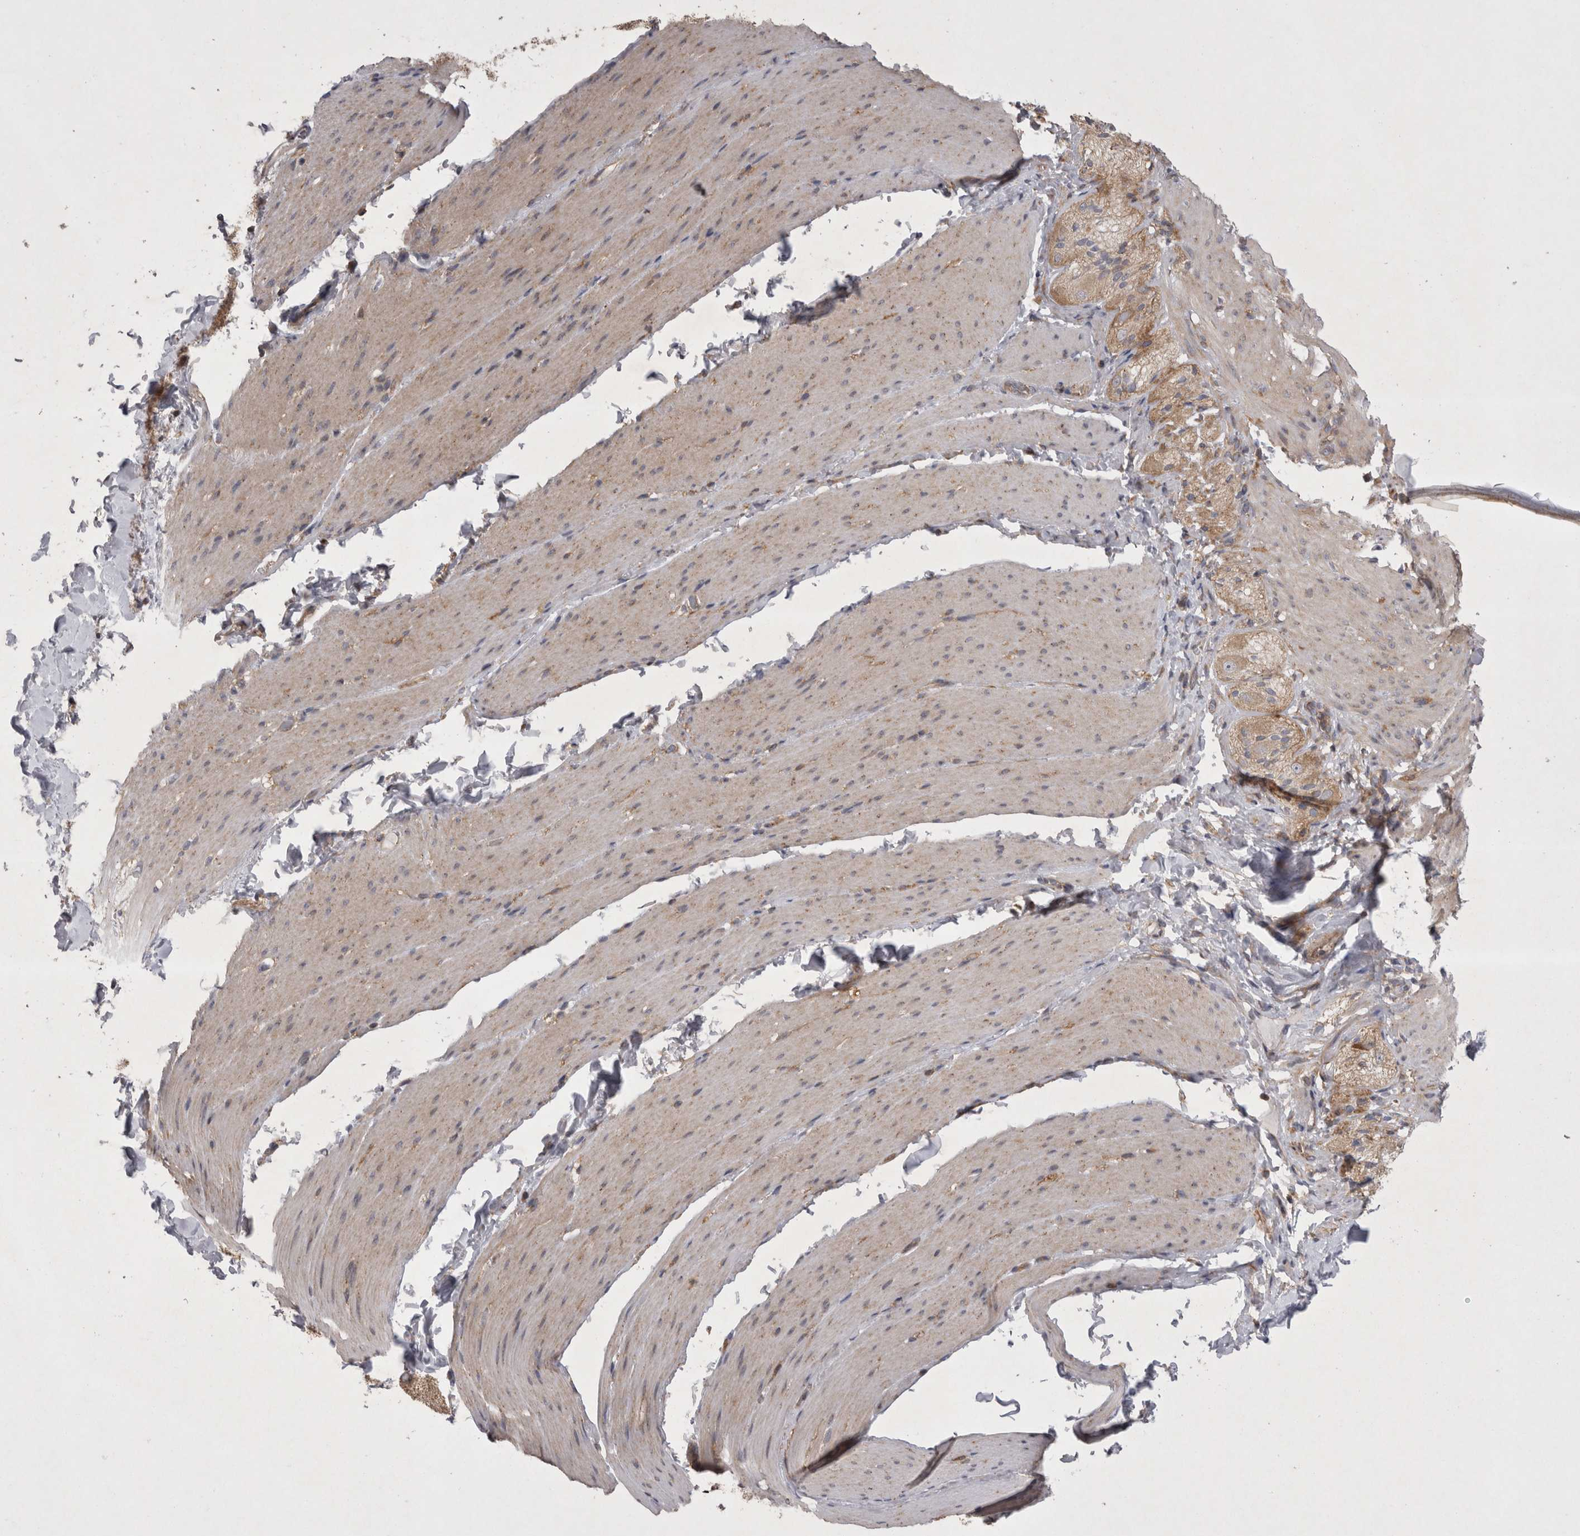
{"staining": {"intensity": "weak", "quantity": "<25%", "location": "cytoplasmic/membranous"}, "tissue": "smooth muscle", "cell_type": "Smooth muscle cells", "image_type": "normal", "snomed": [{"axis": "morphology", "description": "Normal tissue, NOS"}, {"axis": "topography", "description": "Smooth muscle"}, {"axis": "topography", "description": "Small intestine"}], "caption": "Protein analysis of benign smooth muscle demonstrates no significant expression in smooth muscle cells. The staining is performed using DAB (3,3'-diaminobenzidine) brown chromogen with nuclei counter-stained in using hematoxylin.", "gene": "TSPOAP1", "patient": {"sex": "female", "age": 84}}